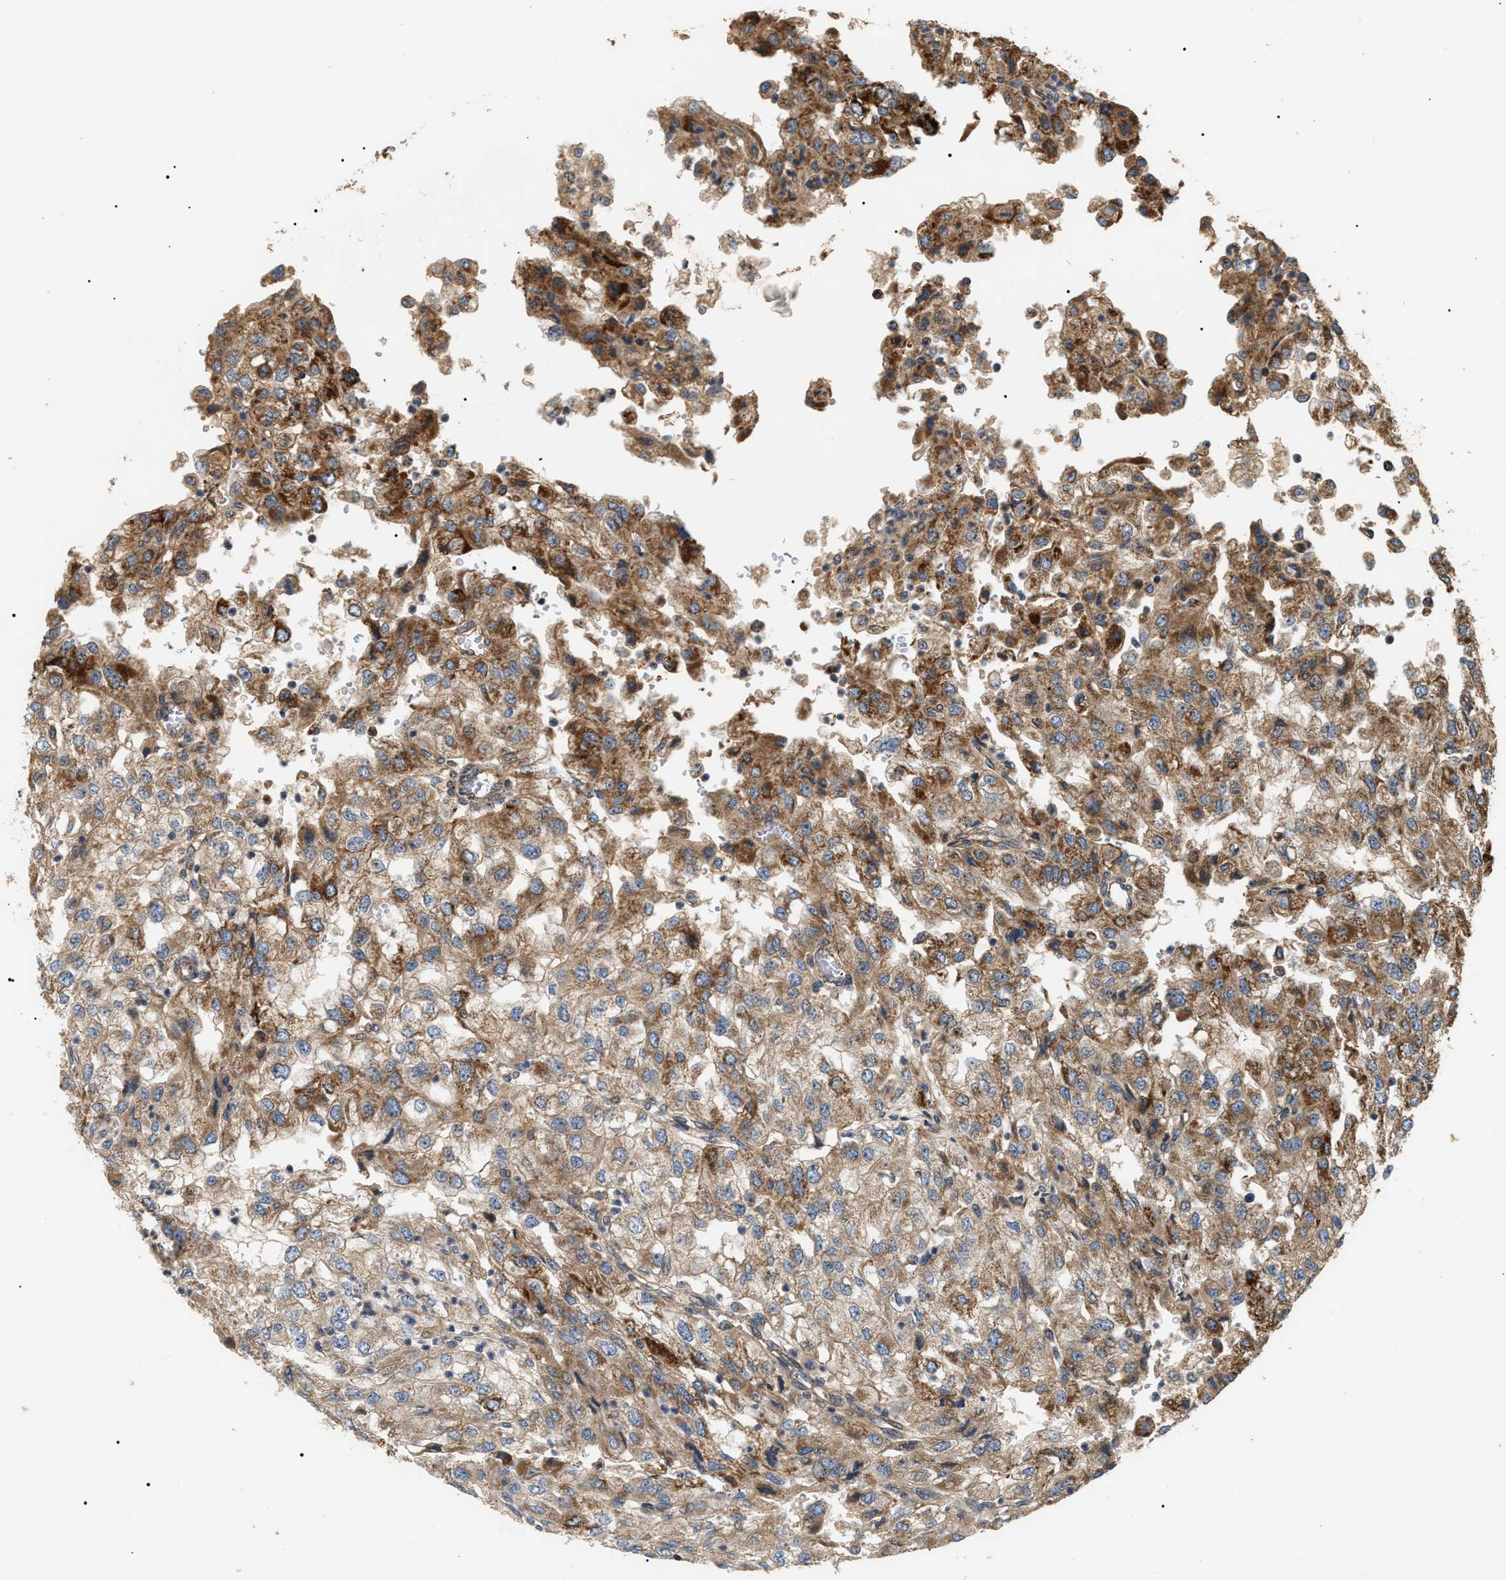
{"staining": {"intensity": "moderate", "quantity": ">75%", "location": "cytoplasmic/membranous"}, "tissue": "renal cancer", "cell_type": "Tumor cells", "image_type": "cancer", "snomed": [{"axis": "morphology", "description": "Adenocarcinoma, NOS"}, {"axis": "topography", "description": "Kidney"}], "caption": "Human renal cancer stained for a protein (brown) demonstrates moderate cytoplasmic/membranous positive staining in about >75% of tumor cells.", "gene": "ZBTB26", "patient": {"sex": "female", "age": 54}}